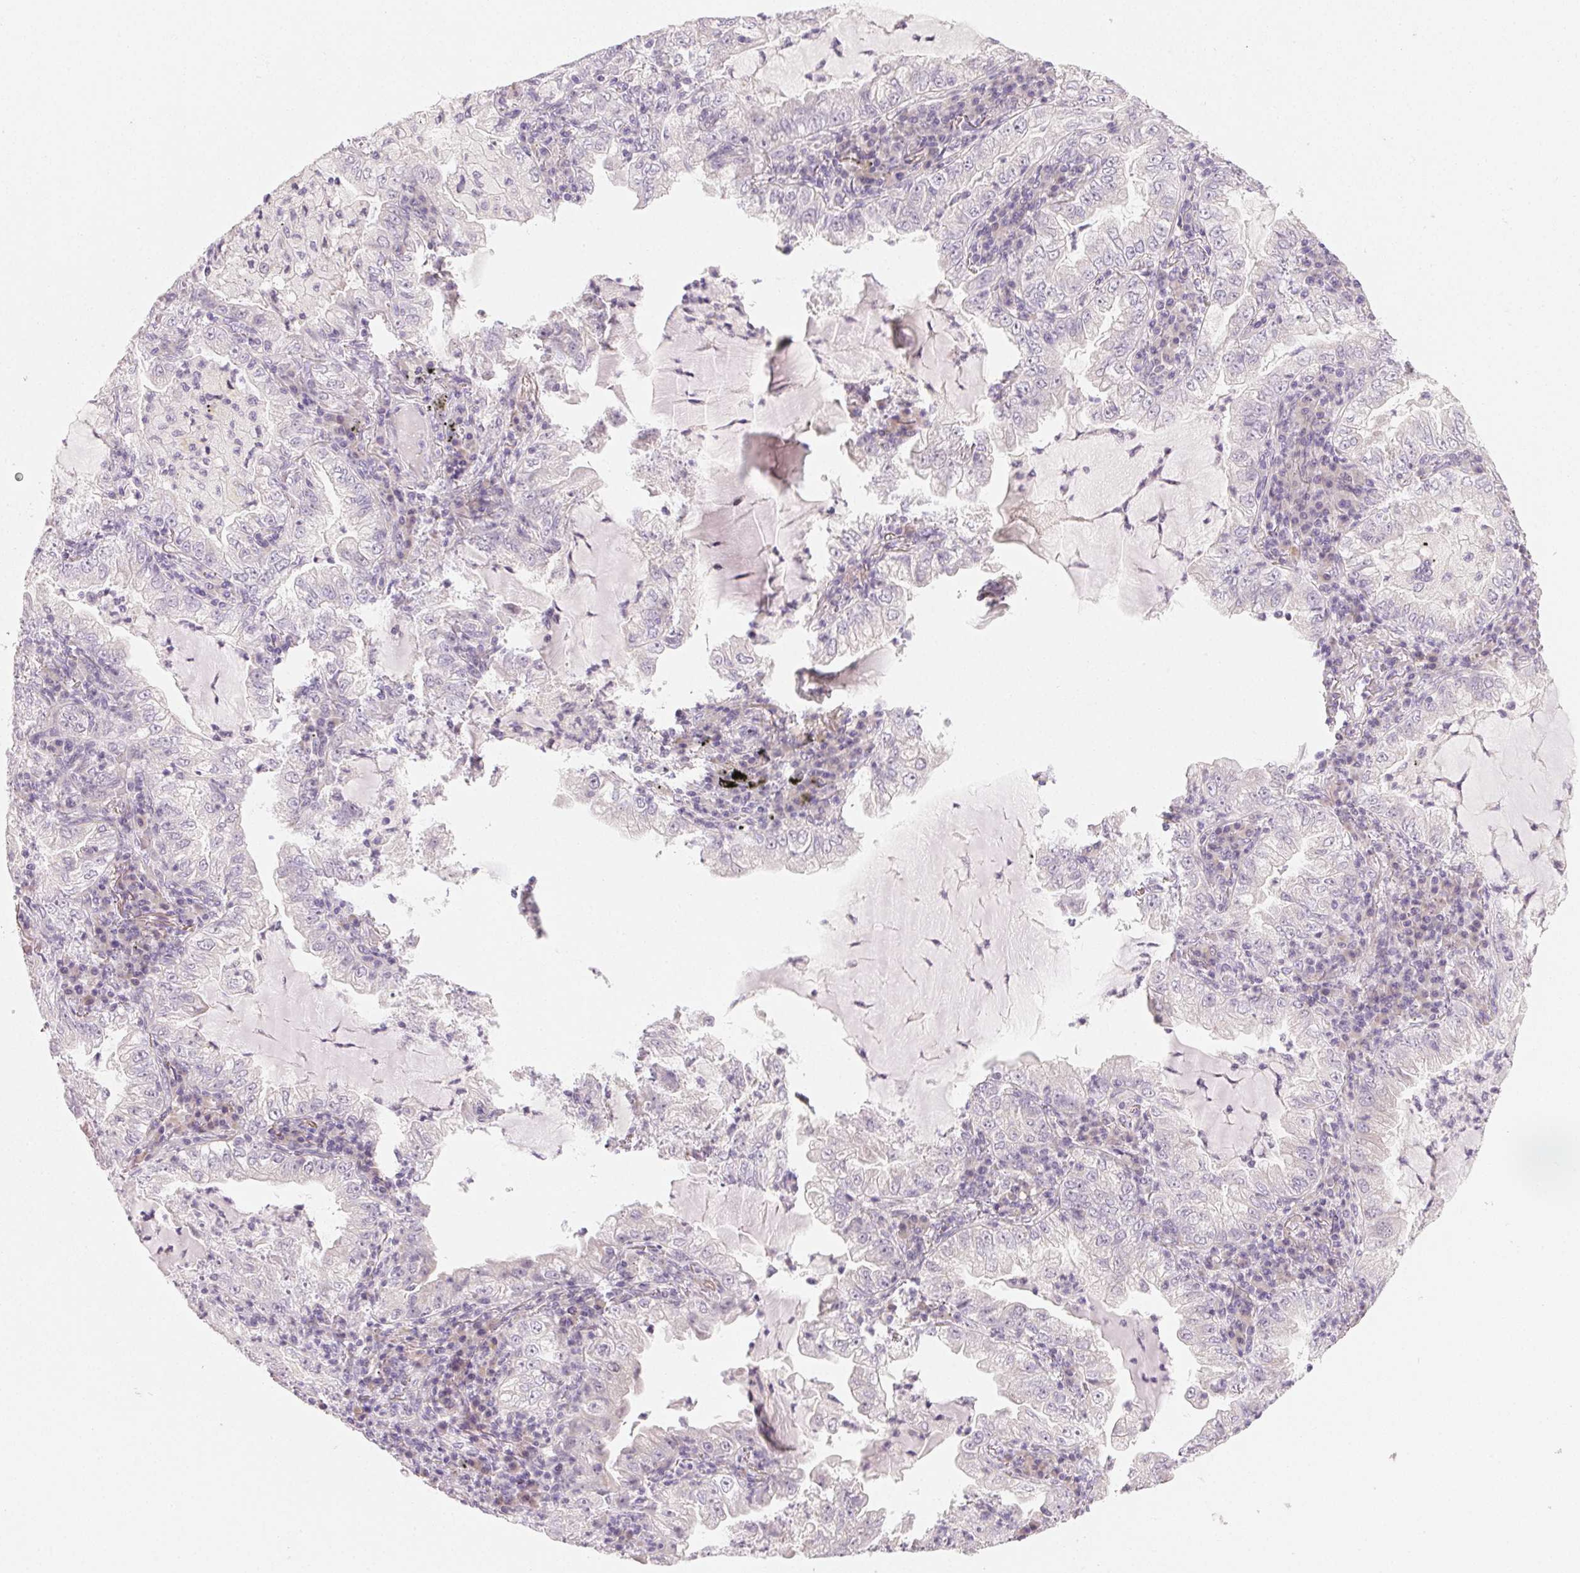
{"staining": {"intensity": "negative", "quantity": "none", "location": "none"}, "tissue": "lung cancer", "cell_type": "Tumor cells", "image_type": "cancer", "snomed": [{"axis": "morphology", "description": "Adenocarcinoma, NOS"}, {"axis": "topography", "description": "Lung"}], "caption": "High magnification brightfield microscopy of lung cancer (adenocarcinoma) stained with DAB (brown) and counterstained with hematoxylin (blue): tumor cells show no significant expression.", "gene": "MYBL1", "patient": {"sex": "female", "age": 73}}